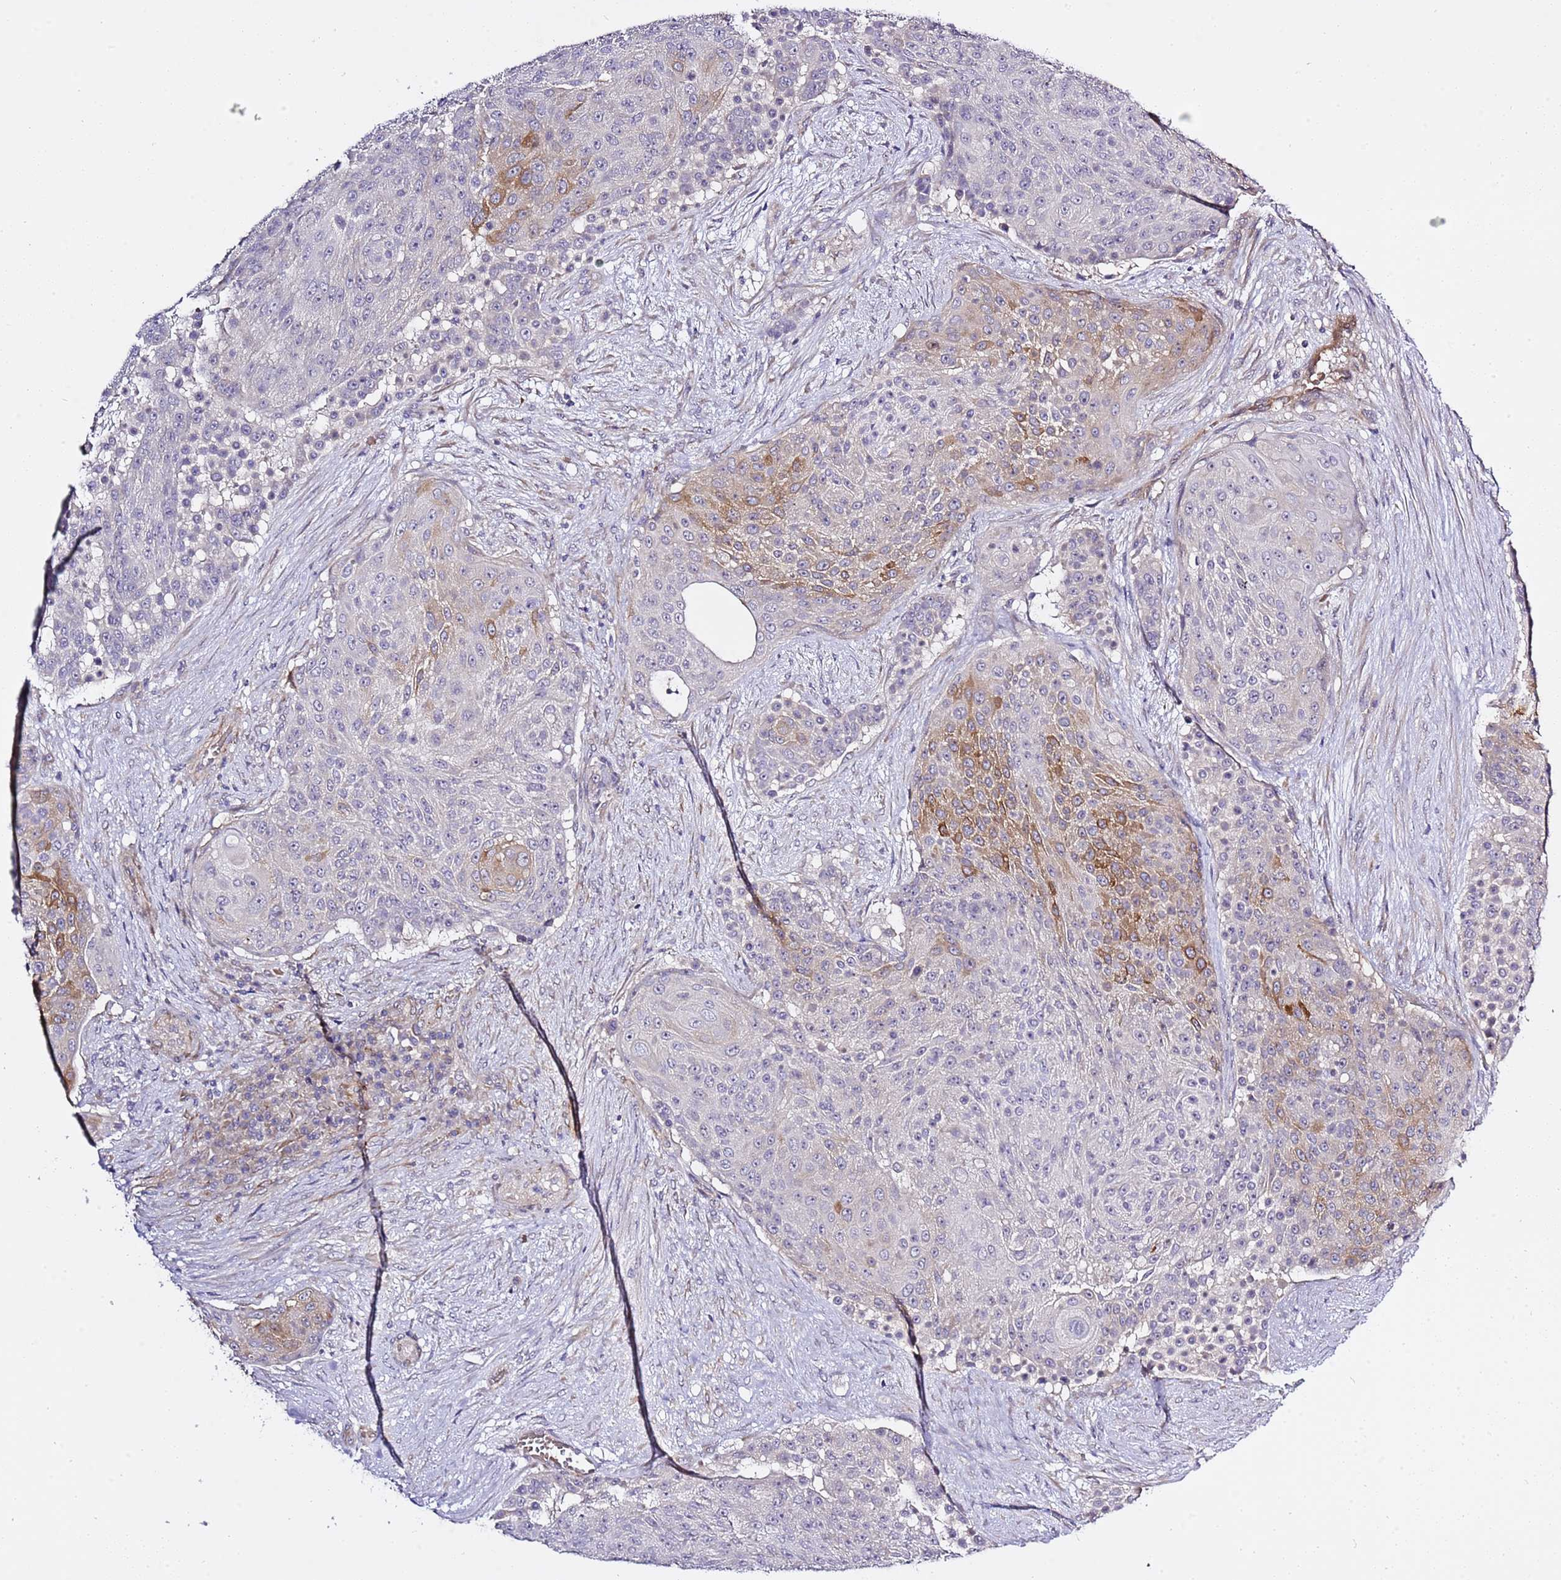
{"staining": {"intensity": "moderate", "quantity": "<25%", "location": "cytoplasmic/membranous"}, "tissue": "urothelial cancer", "cell_type": "Tumor cells", "image_type": "cancer", "snomed": [{"axis": "morphology", "description": "Urothelial carcinoma, High grade"}, {"axis": "topography", "description": "Urinary bladder"}], "caption": "A brown stain shows moderate cytoplasmic/membranous staining of a protein in urothelial cancer tumor cells.", "gene": "RFK", "patient": {"sex": "female", "age": 63}}